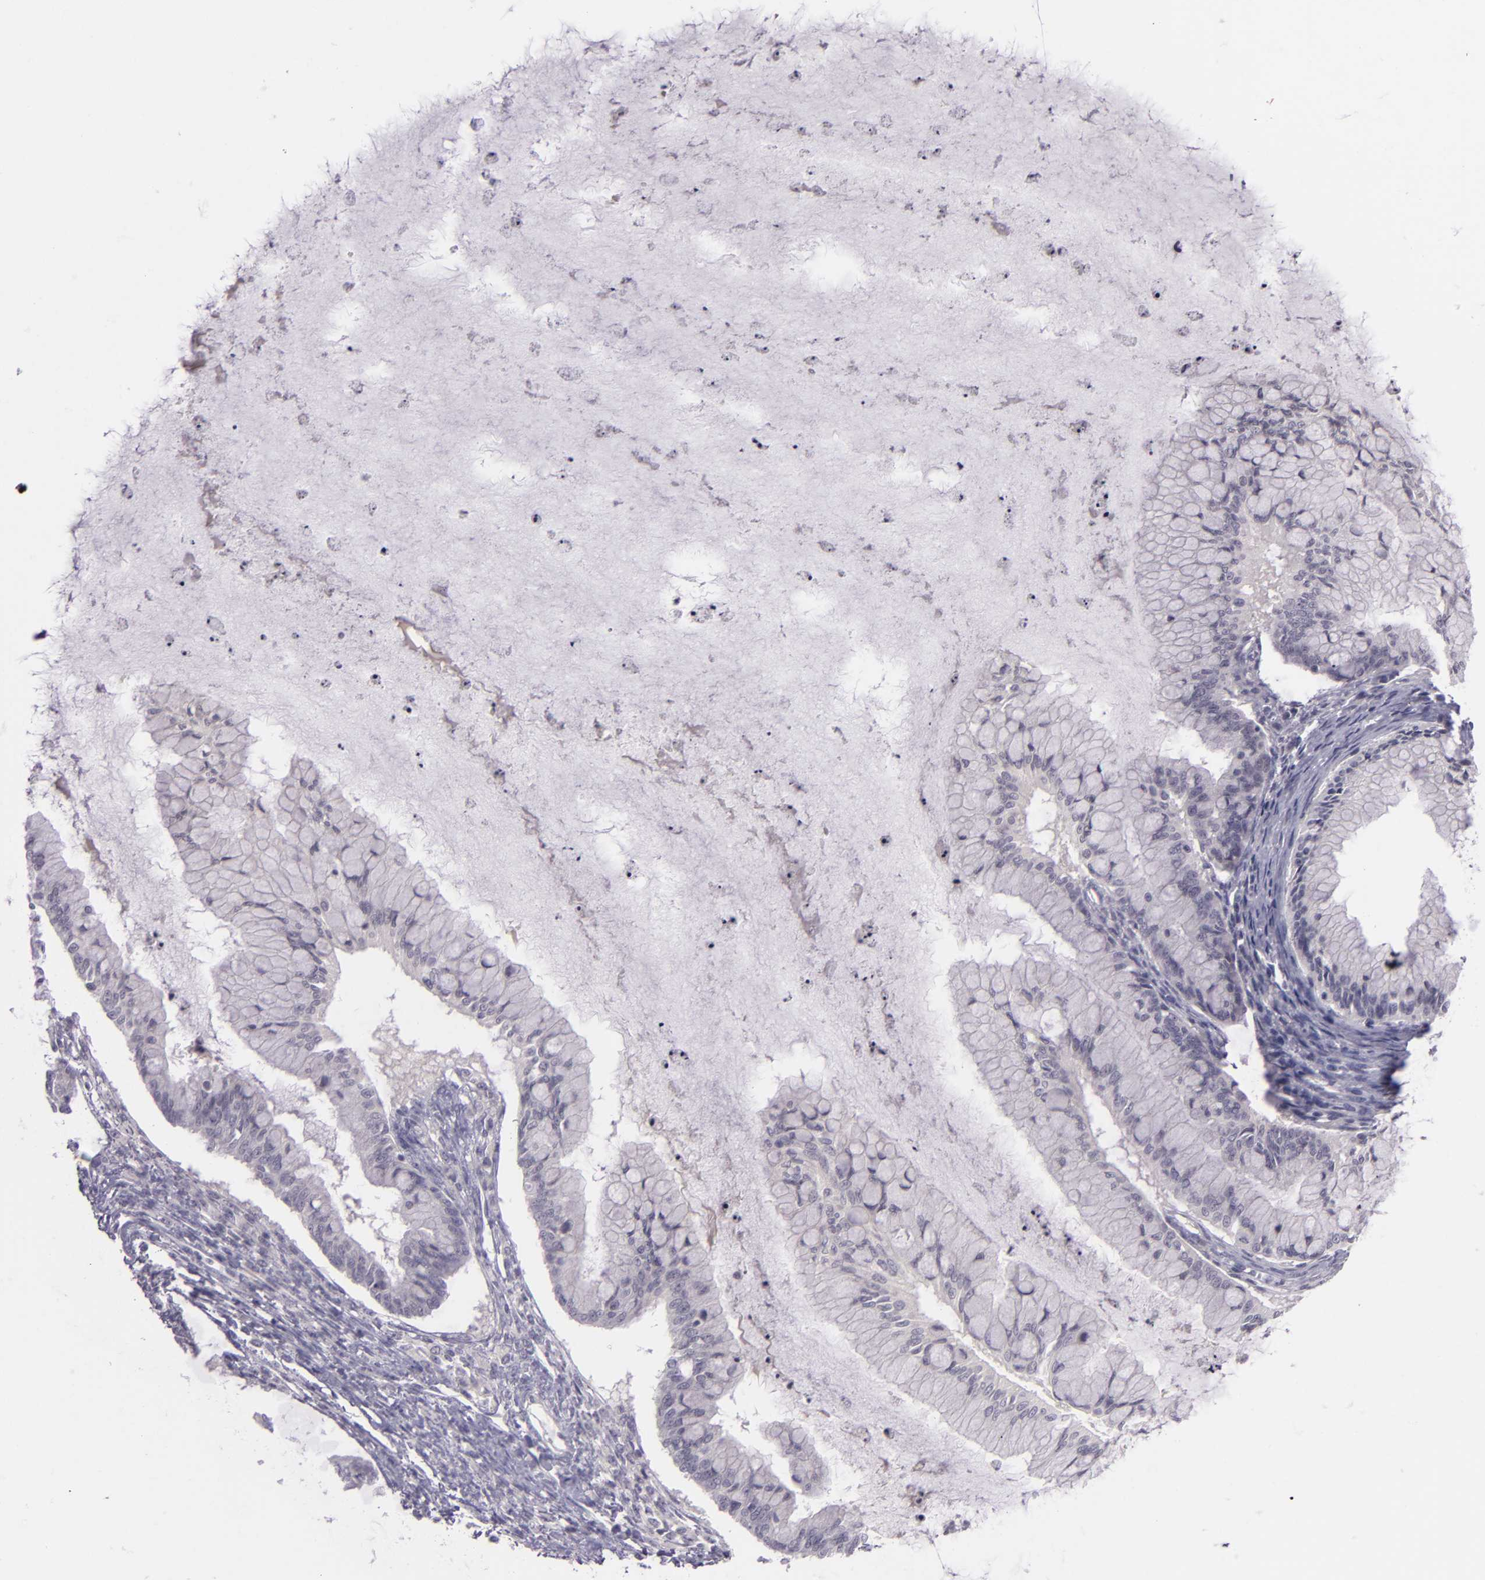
{"staining": {"intensity": "negative", "quantity": "none", "location": "none"}, "tissue": "ovarian cancer", "cell_type": "Tumor cells", "image_type": "cancer", "snomed": [{"axis": "morphology", "description": "Cystadenocarcinoma, mucinous, NOS"}, {"axis": "topography", "description": "Ovary"}], "caption": "The image reveals no staining of tumor cells in ovarian cancer.", "gene": "DAG1", "patient": {"sex": "female", "age": 57}}